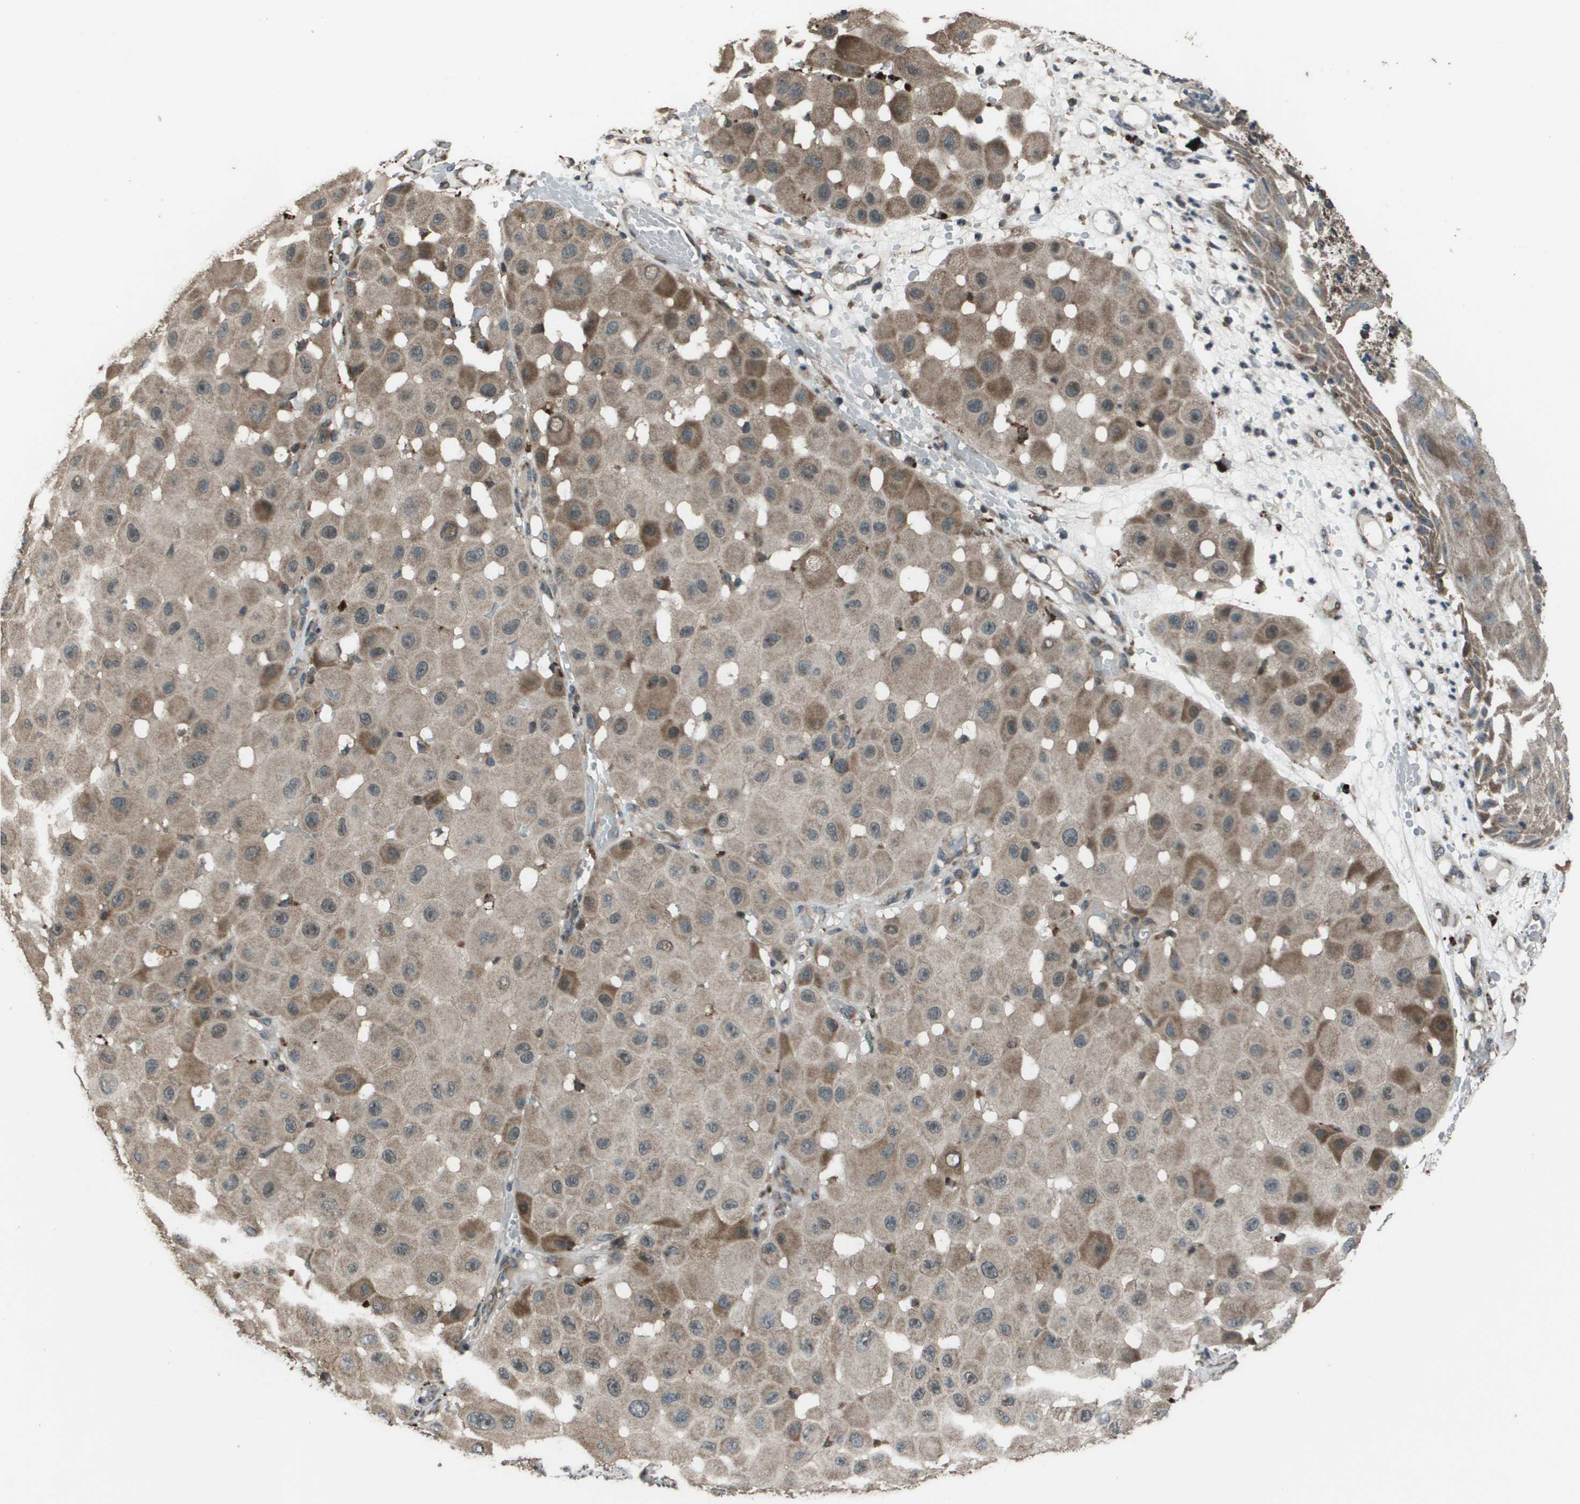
{"staining": {"intensity": "weak", "quantity": "25%-75%", "location": "cytoplasmic/membranous"}, "tissue": "melanoma", "cell_type": "Tumor cells", "image_type": "cancer", "snomed": [{"axis": "morphology", "description": "Malignant melanoma, NOS"}, {"axis": "topography", "description": "Skin"}], "caption": "An immunohistochemistry (IHC) micrograph of tumor tissue is shown. Protein staining in brown highlights weak cytoplasmic/membranous positivity in melanoma within tumor cells. (Brightfield microscopy of DAB IHC at high magnification).", "gene": "GOSR2", "patient": {"sex": "female", "age": 81}}